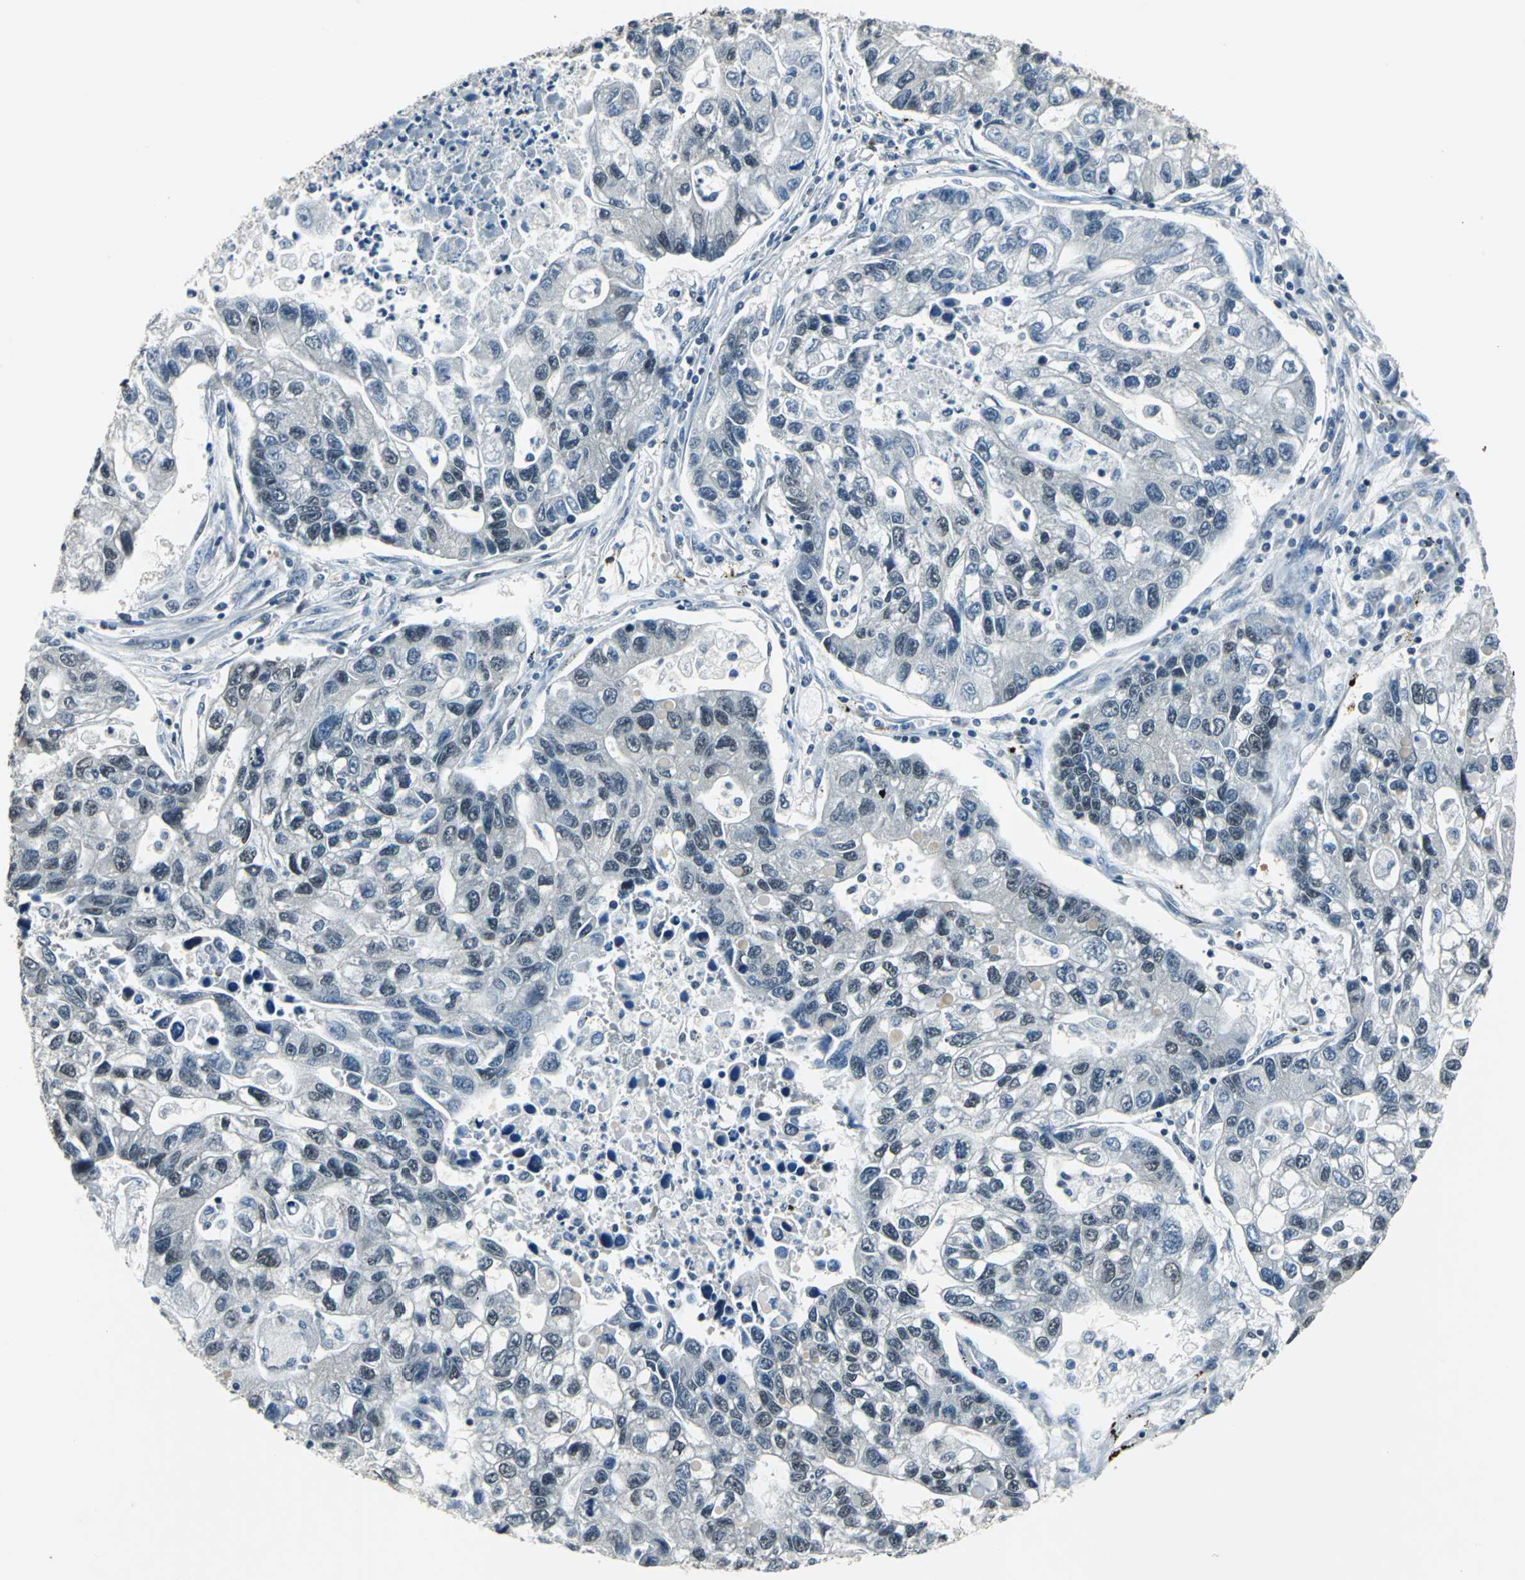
{"staining": {"intensity": "moderate", "quantity": "<25%", "location": "nuclear"}, "tissue": "lung cancer", "cell_type": "Tumor cells", "image_type": "cancer", "snomed": [{"axis": "morphology", "description": "Adenocarcinoma, NOS"}, {"axis": "topography", "description": "Lung"}], "caption": "This image displays adenocarcinoma (lung) stained with immunohistochemistry to label a protein in brown. The nuclear of tumor cells show moderate positivity for the protein. Nuclei are counter-stained blue.", "gene": "RBM14", "patient": {"sex": "female", "age": 51}}